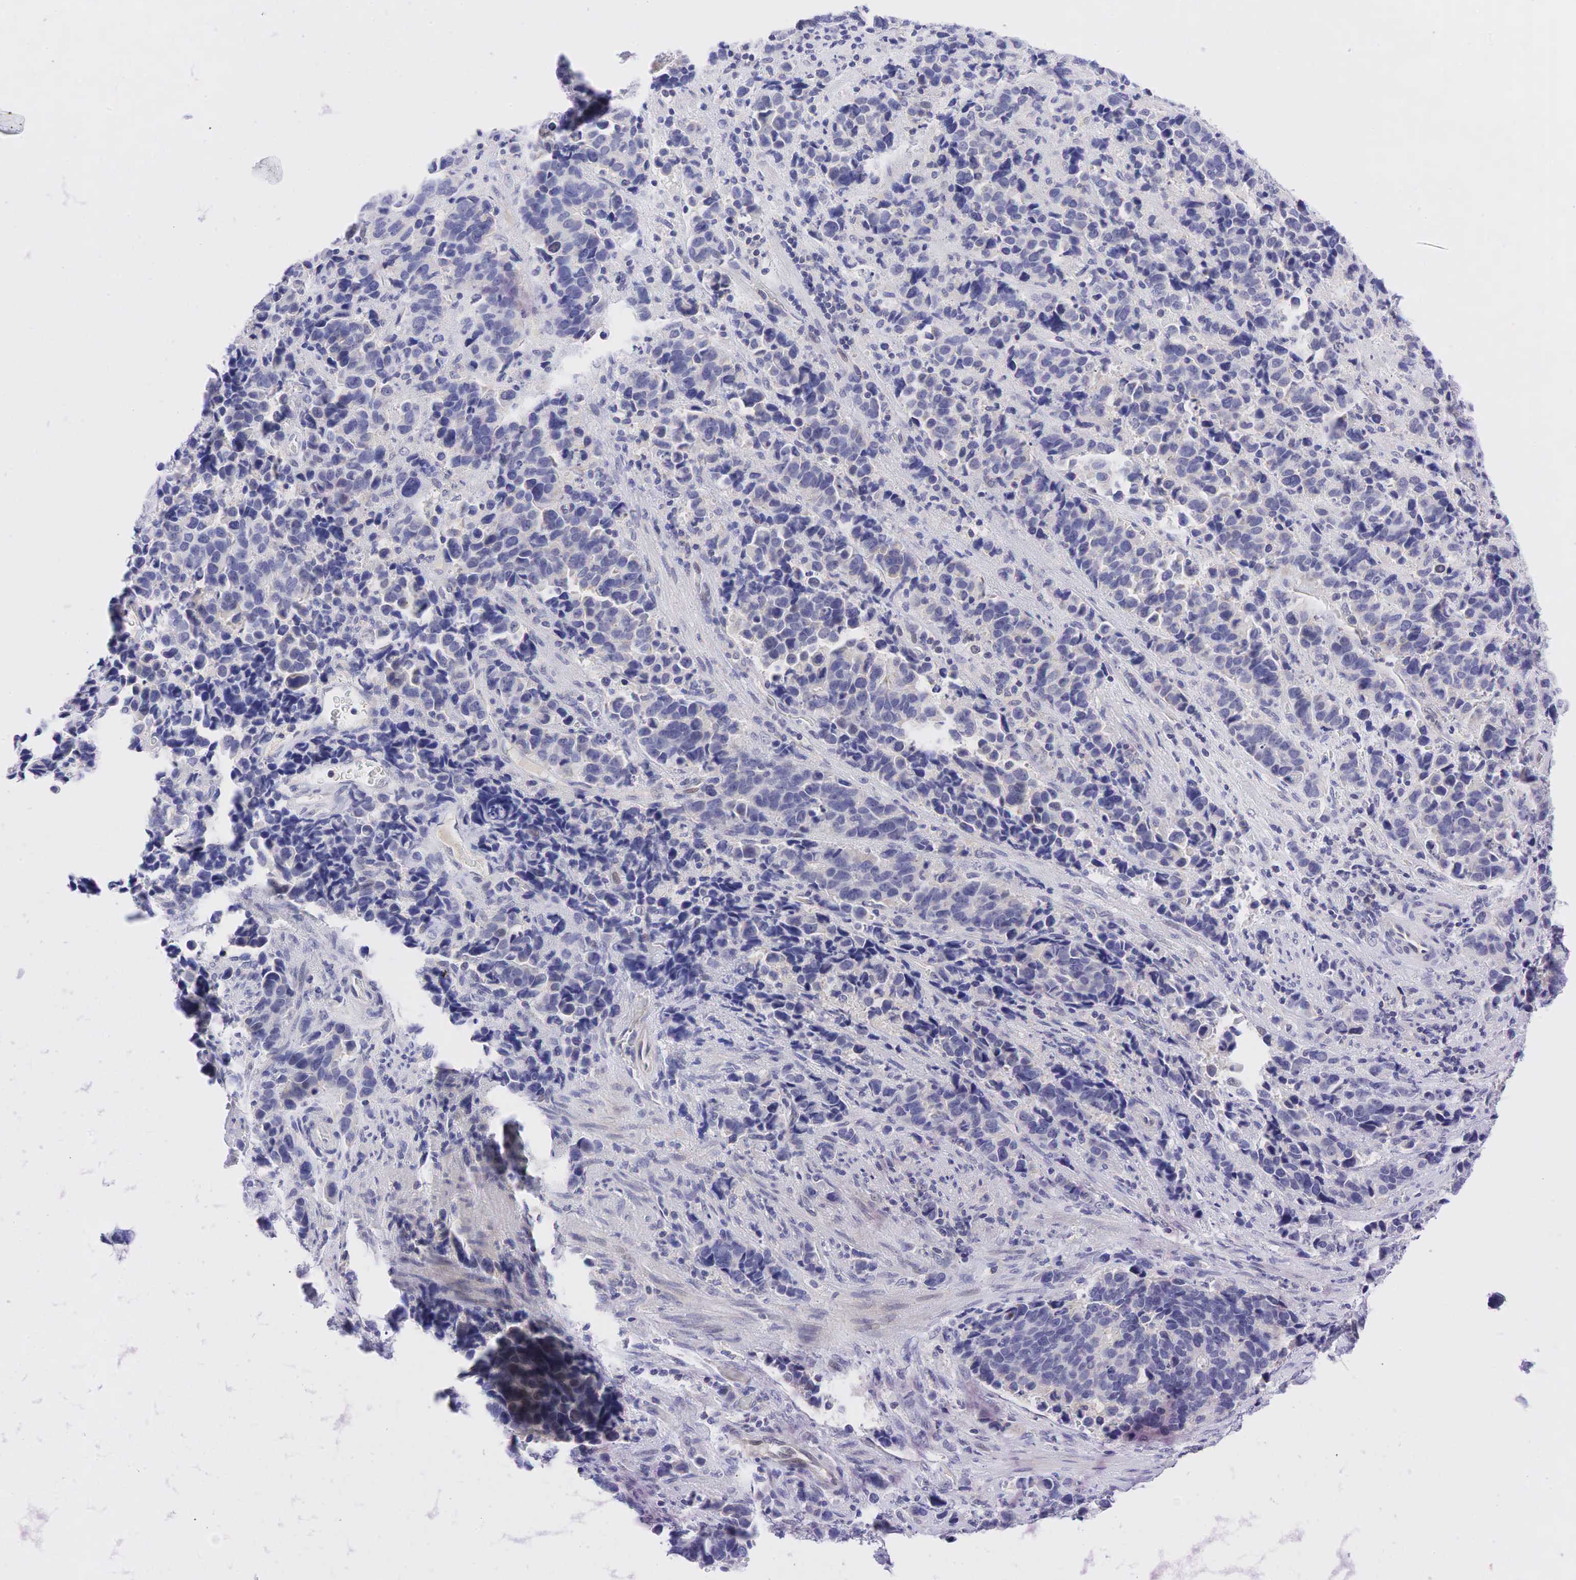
{"staining": {"intensity": "negative", "quantity": "none", "location": "none"}, "tissue": "stomach cancer", "cell_type": "Tumor cells", "image_type": "cancer", "snomed": [{"axis": "morphology", "description": "Adenocarcinoma, NOS"}, {"axis": "topography", "description": "Stomach, upper"}], "caption": "The photomicrograph exhibits no significant expression in tumor cells of stomach cancer.", "gene": "AR", "patient": {"sex": "male", "age": 71}}